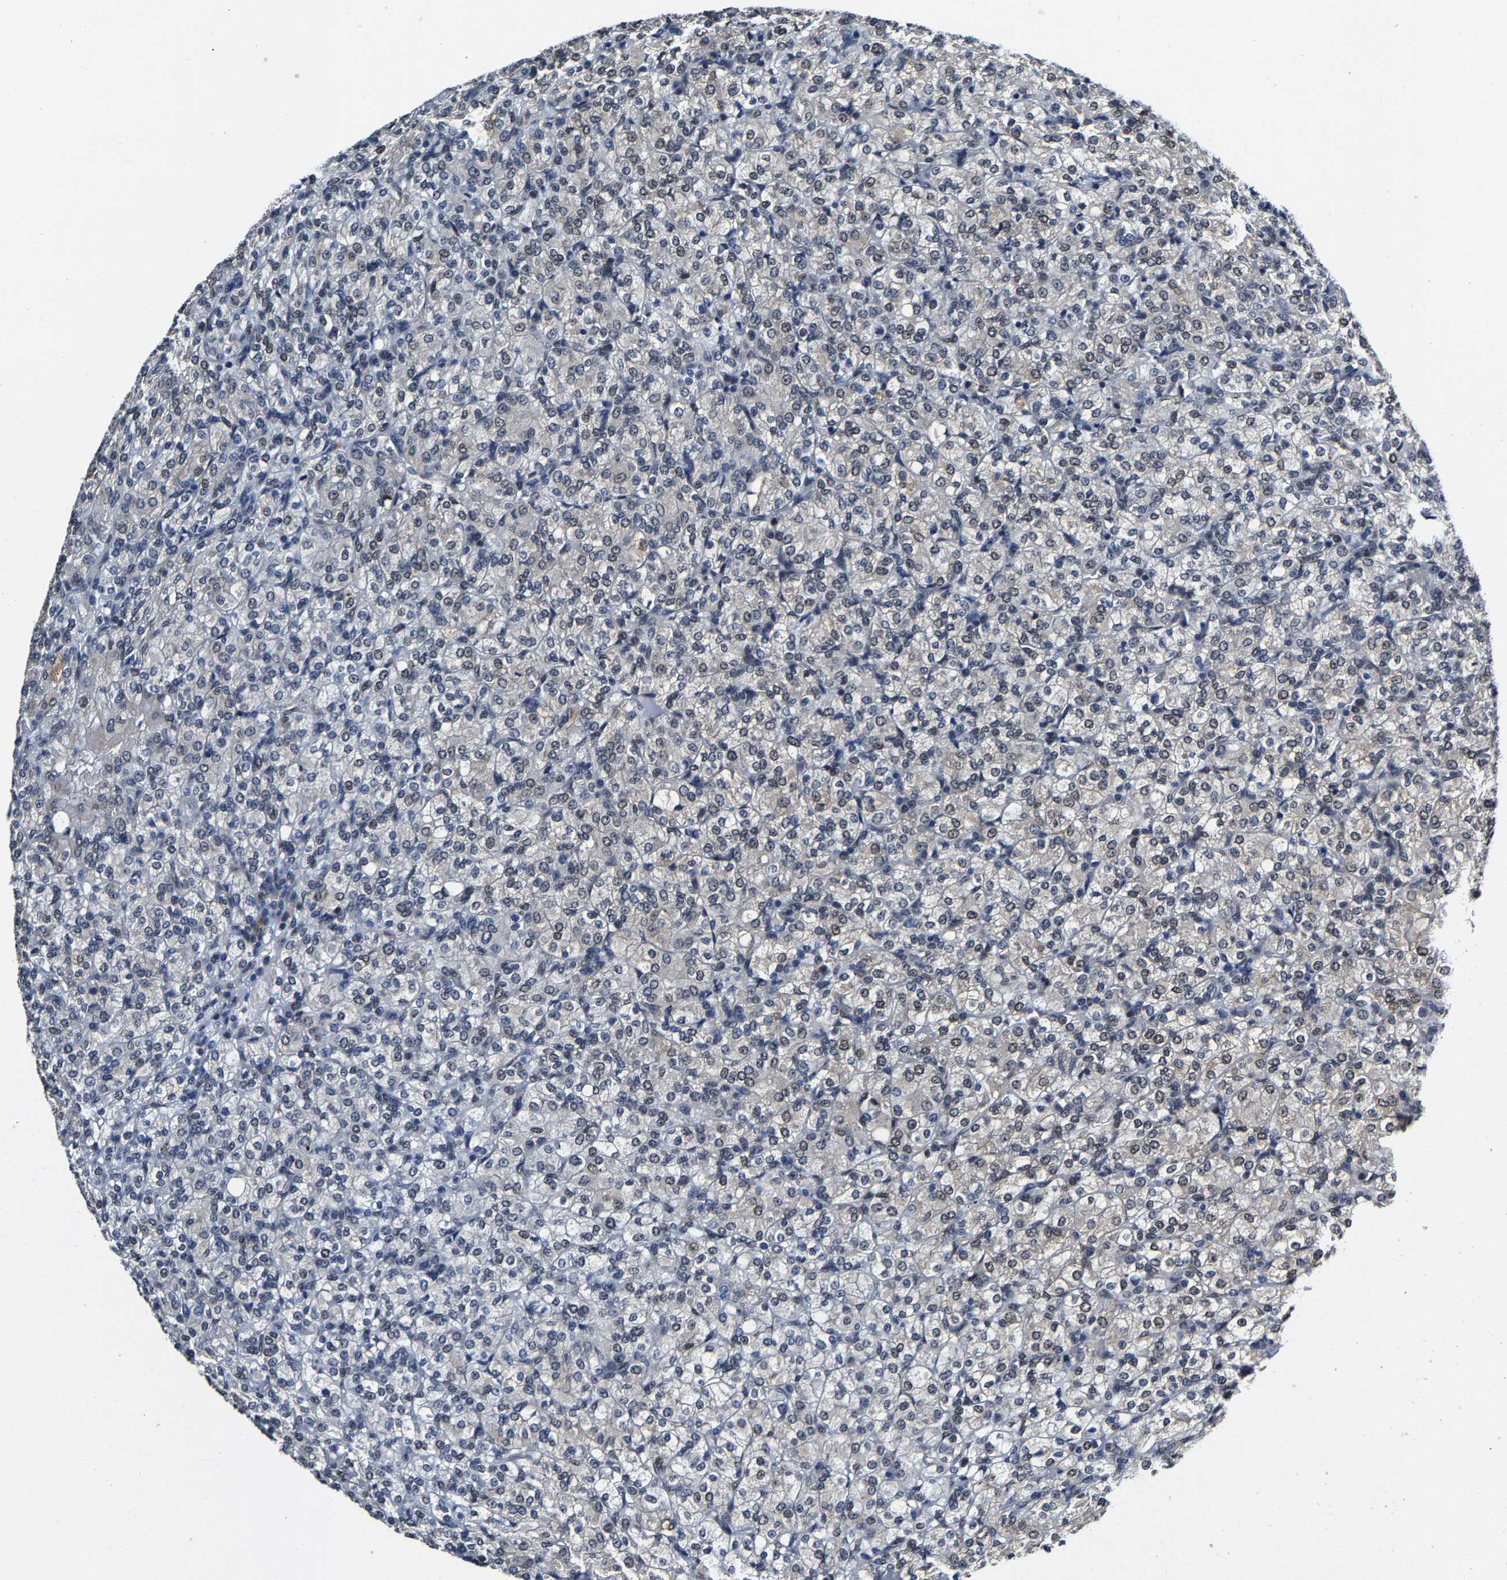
{"staining": {"intensity": "weak", "quantity": "<25%", "location": "nuclear"}, "tissue": "renal cancer", "cell_type": "Tumor cells", "image_type": "cancer", "snomed": [{"axis": "morphology", "description": "Adenocarcinoma, NOS"}, {"axis": "topography", "description": "Kidney"}], "caption": "Human renal cancer (adenocarcinoma) stained for a protein using immunohistochemistry (IHC) displays no staining in tumor cells.", "gene": "METTL1", "patient": {"sex": "male", "age": 77}}